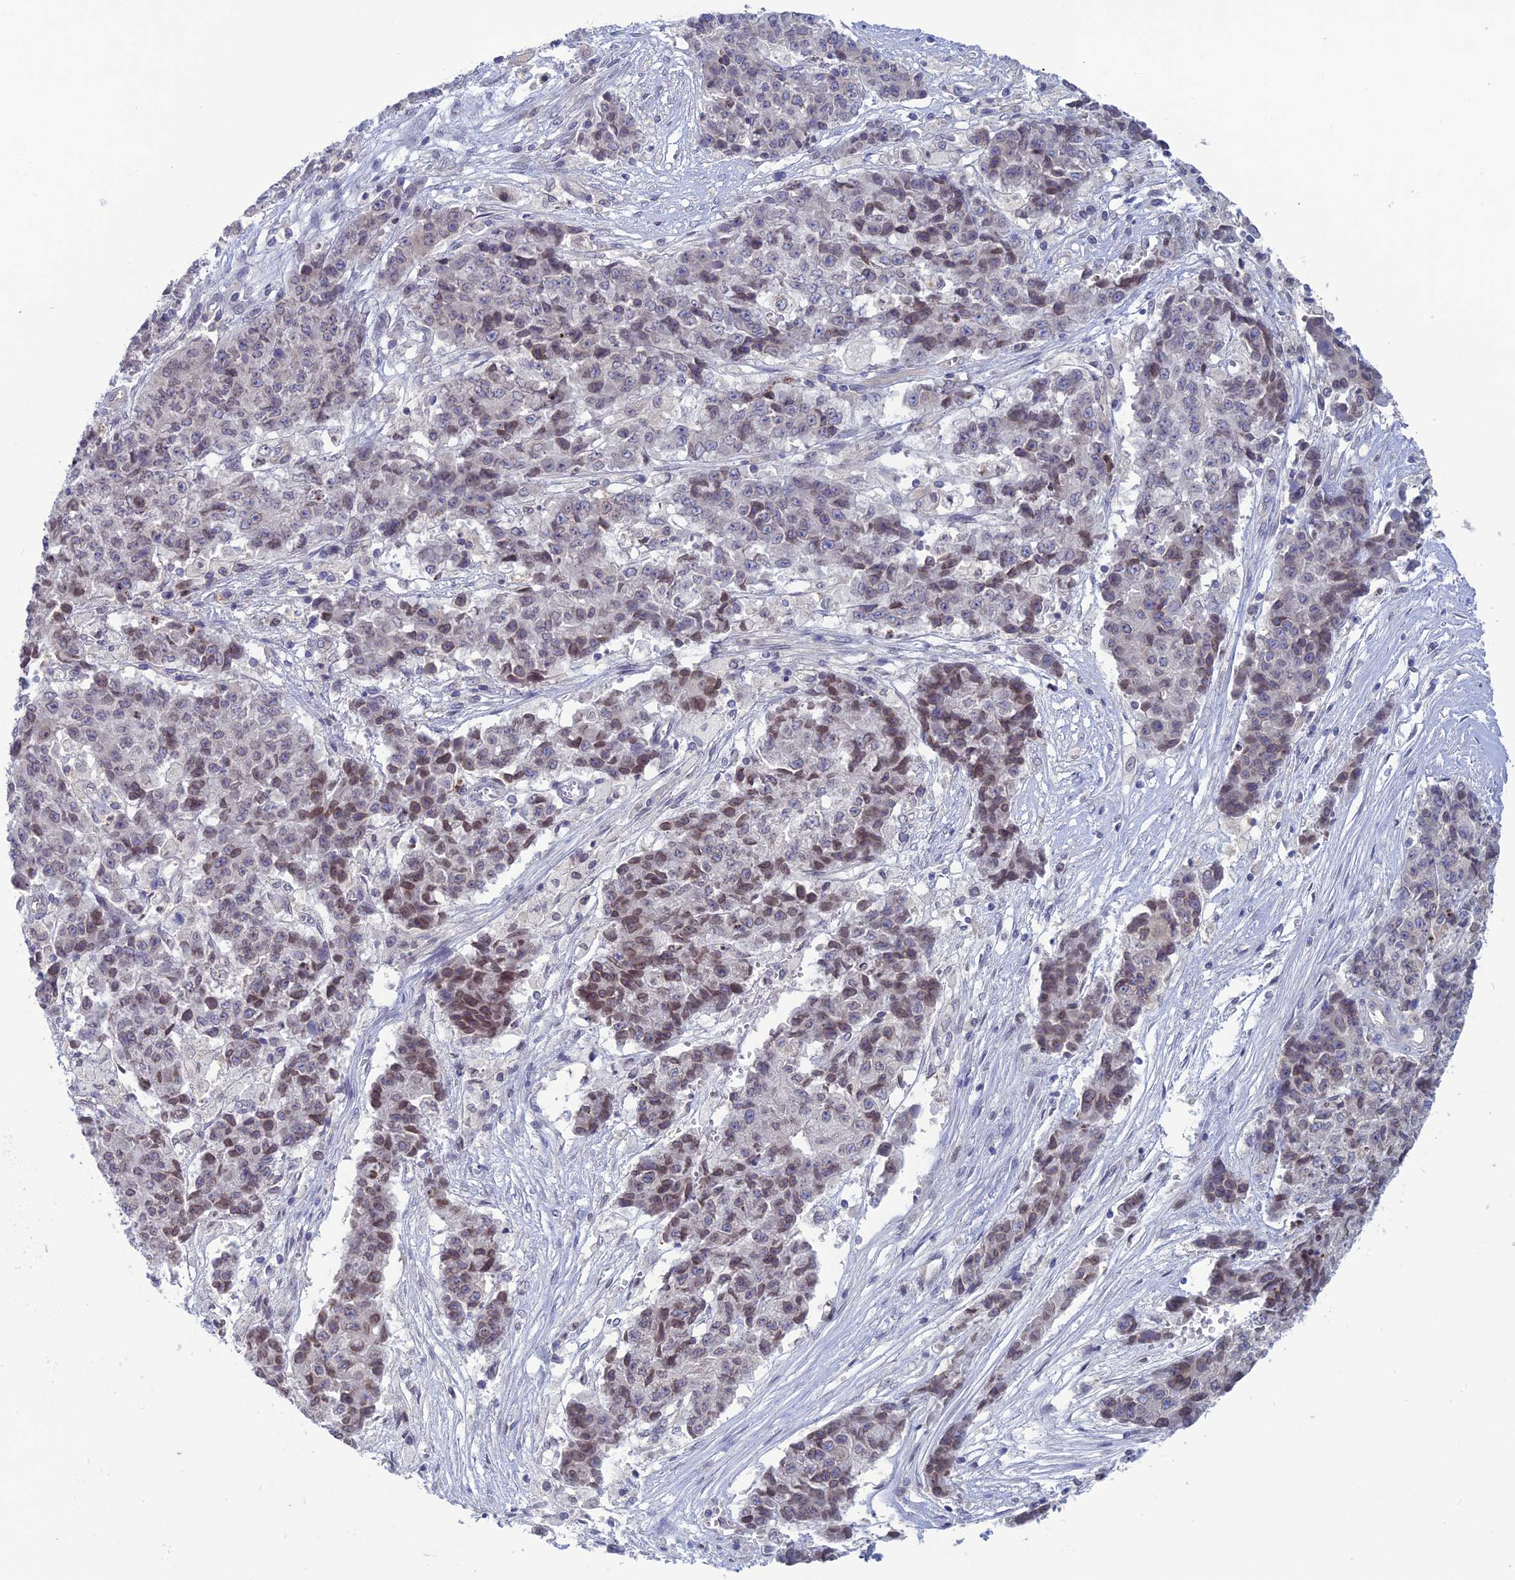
{"staining": {"intensity": "moderate", "quantity": "<25%", "location": "nuclear"}, "tissue": "ovarian cancer", "cell_type": "Tumor cells", "image_type": "cancer", "snomed": [{"axis": "morphology", "description": "Carcinoma, endometroid"}, {"axis": "topography", "description": "Ovary"}], "caption": "Protein analysis of endometroid carcinoma (ovarian) tissue exhibits moderate nuclear positivity in approximately <25% of tumor cells.", "gene": "WDR46", "patient": {"sex": "female", "age": 42}}